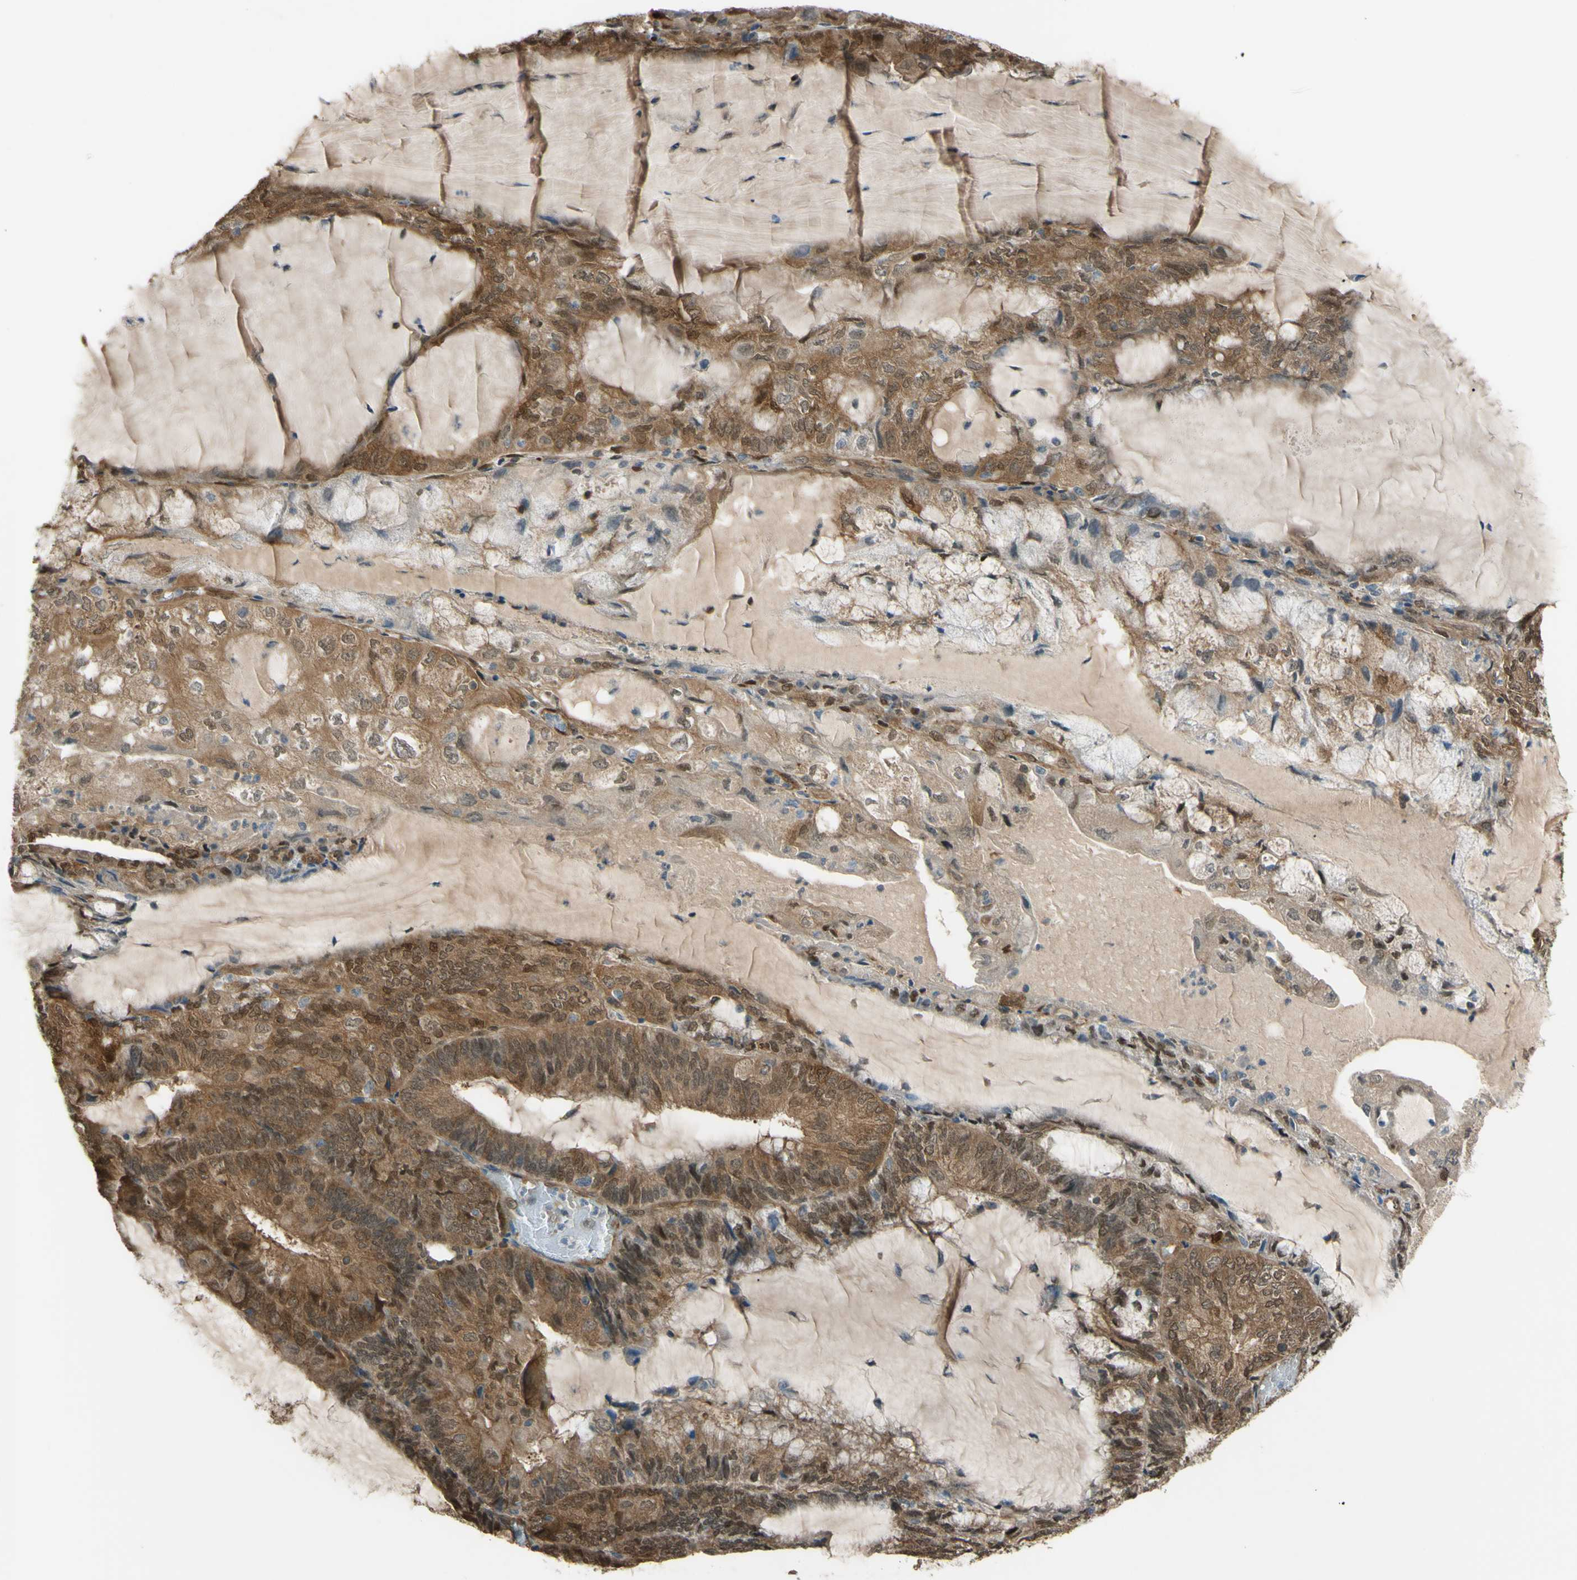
{"staining": {"intensity": "moderate", "quantity": ">75%", "location": "cytoplasmic/membranous"}, "tissue": "endometrial cancer", "cell_type": "Tumor cells", "image_type": "cancer", "snomed": [{"axis": "morphology", "description": "Adenocarcinoma, NOS"}, {"axis": "topography", "description": "Endometrium"}], "caption": "Brown immunohistochemical staining in human adenocarcinoma (endometrial) reveals moderate cytoplasmic/membranous staining in approximately >75% of tumor cells. The protein of interest is stained brown, and the nuclei are stained in blue (DAB IHC with brightfield microscopy, high magnification).", "gene": "YWHAQ", "patient": {"sex": "female", "age": 81}}